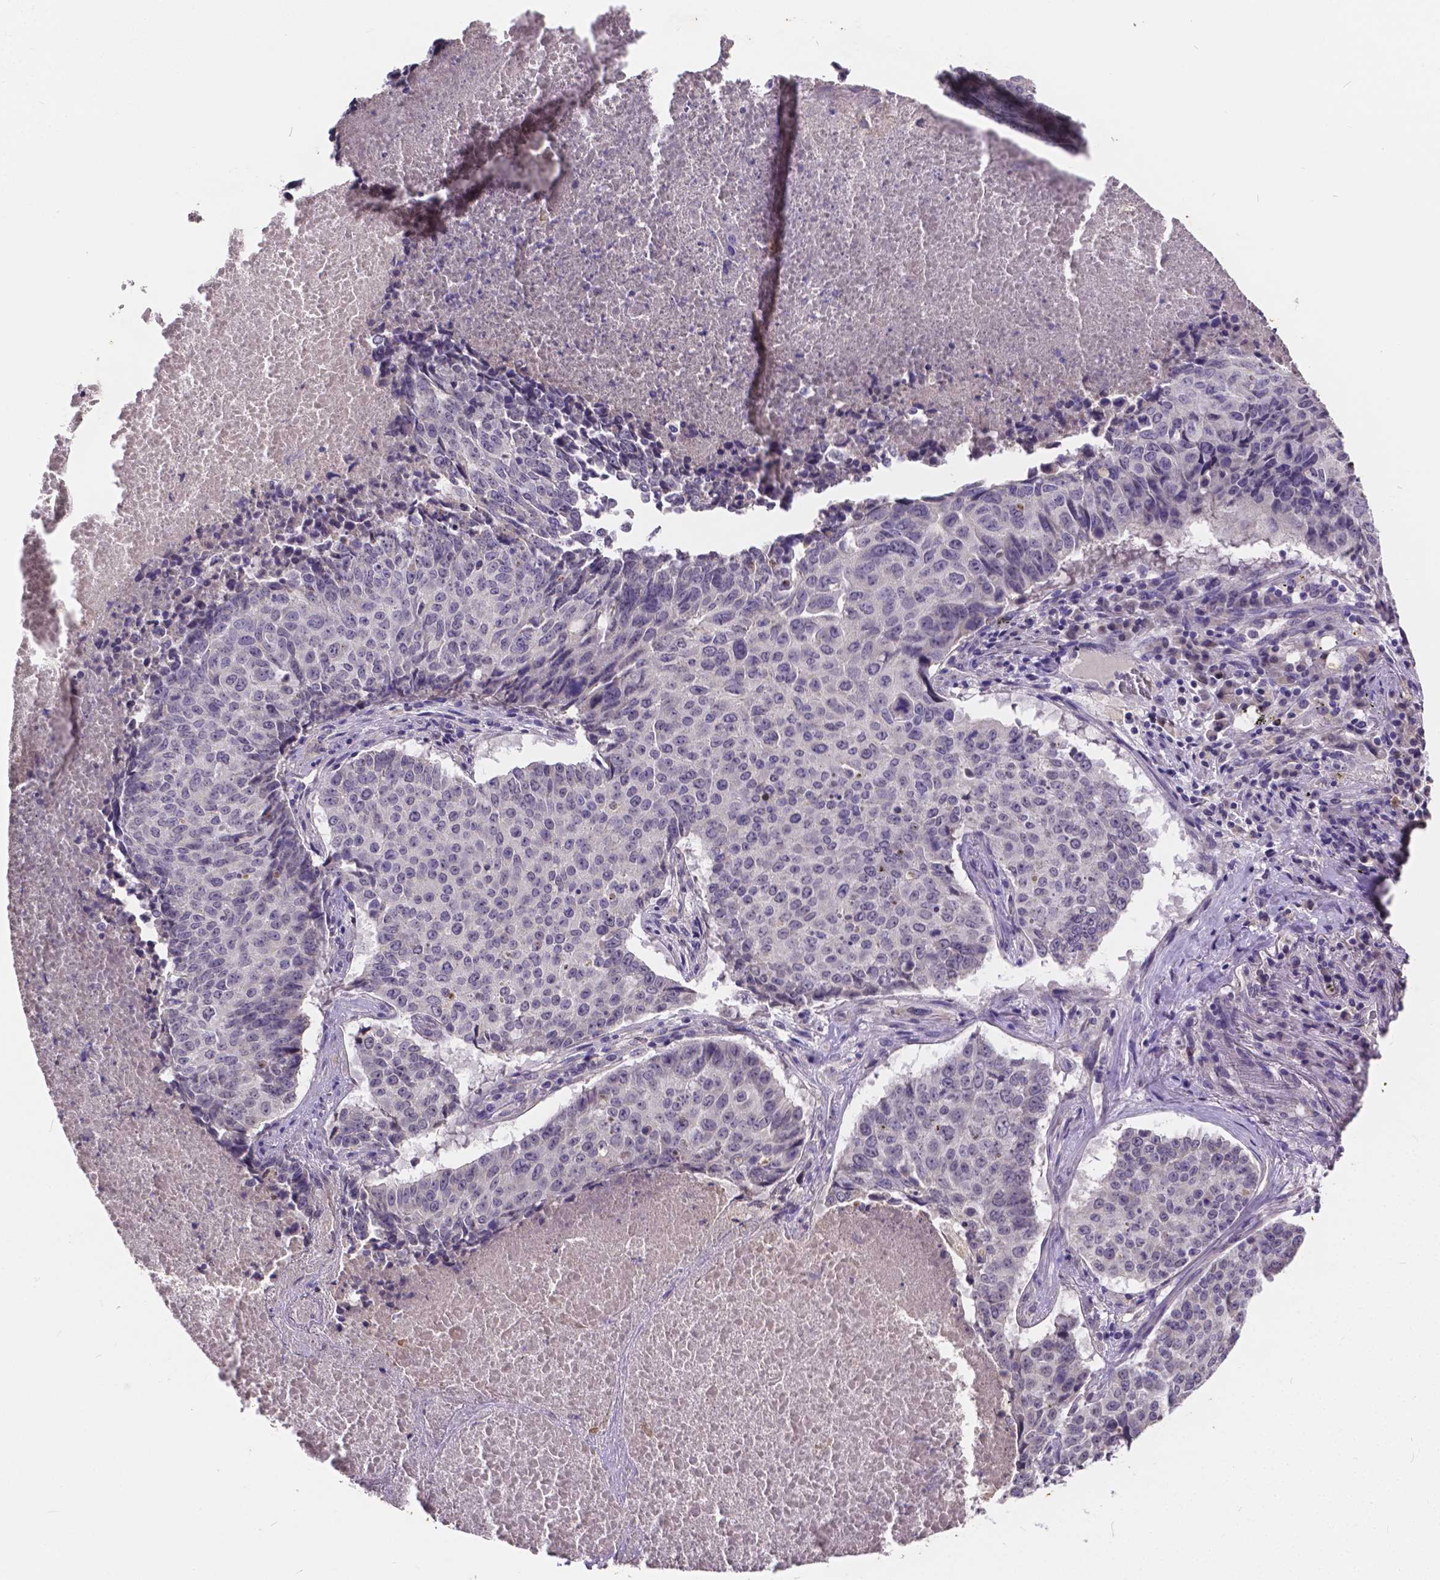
{"staining": {"intensity": "negative", "quantity": "none", "location": "none"}, "tissue": "lung cancer", "cell_type": "Tumor cells", "image_type": "cancer", "snomed": [{"axis": "morphology", "description": "Normal tissue, NOS"}, {"axis": "morphology", "description": "Squamous cell carcinoma, NOS"}, {"axis": "topography", "description": "Bronchus"}, {"axis": "topography", "description": "Lung"}], "caption": "This is an immunohistochemistry (IHC) photomicrograph of human lung squamous cell carcinoma. There is no staining in tumor cells.", "gene": "CTNNA2", "patient": {"sex": "male", "age": 64}}